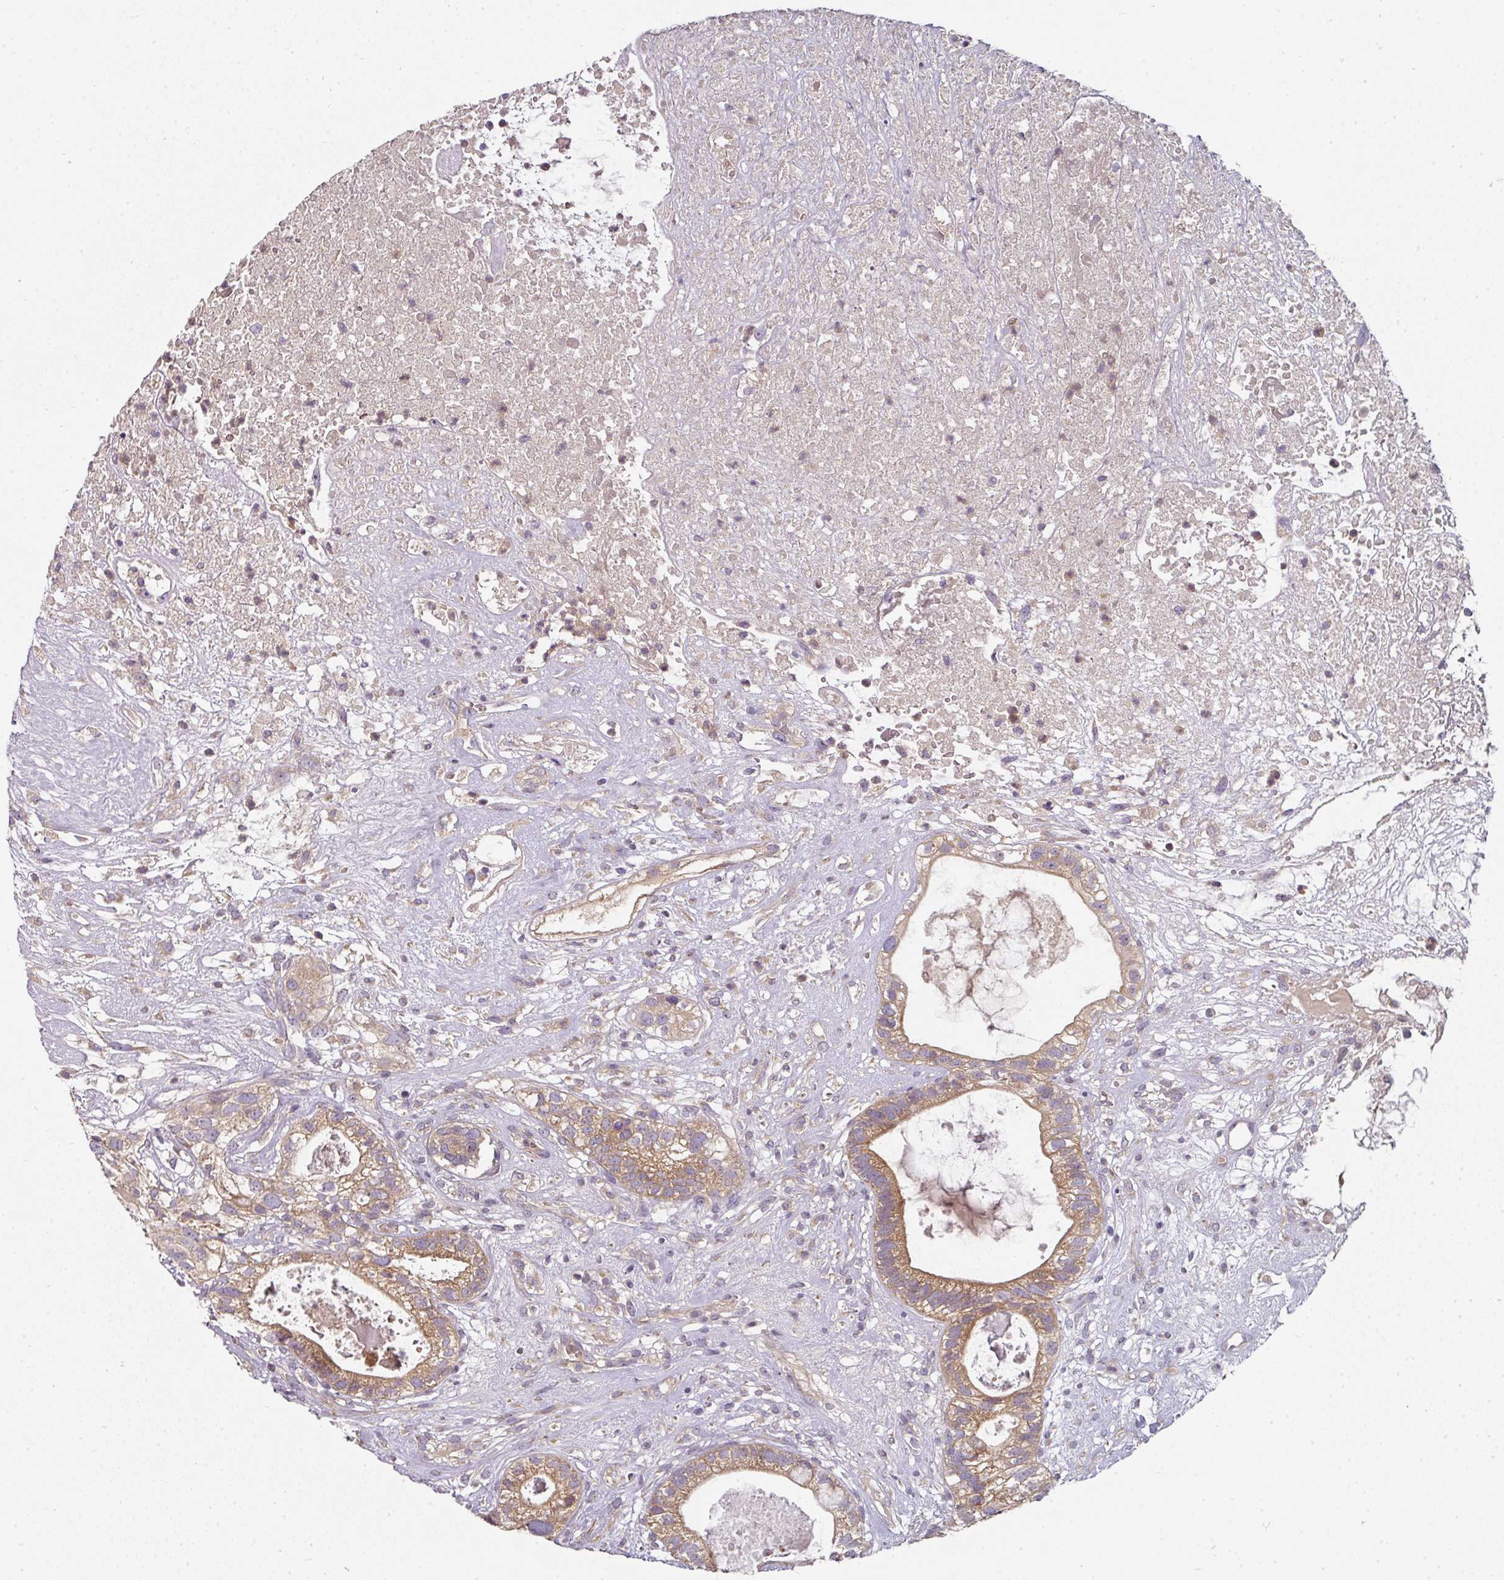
{"staining": {"intensity": "moderate", "quantity": ">75%", "location": "cytoplasmic/membranous"}, "tissue": "testis cancer", "cell_type": "Tumor cells", "image_type": "cancer", "snomed": [{"axis": "morphology", "description": "Seminoma, NOS"}, {"axis": "morphology", "description": "Carcinoma, Embryonal, NOS"}, {"axis": "topography", "description": "Testis"}], "caption": "The photomicrograph shows staining of testis cancer (seminoma), revealing moderate cytoplasmic/membranous protein positivity (brown color) within tumor cells.", "gene": "MAP2K2", "patient": {"sex": "male", "age": 41}}